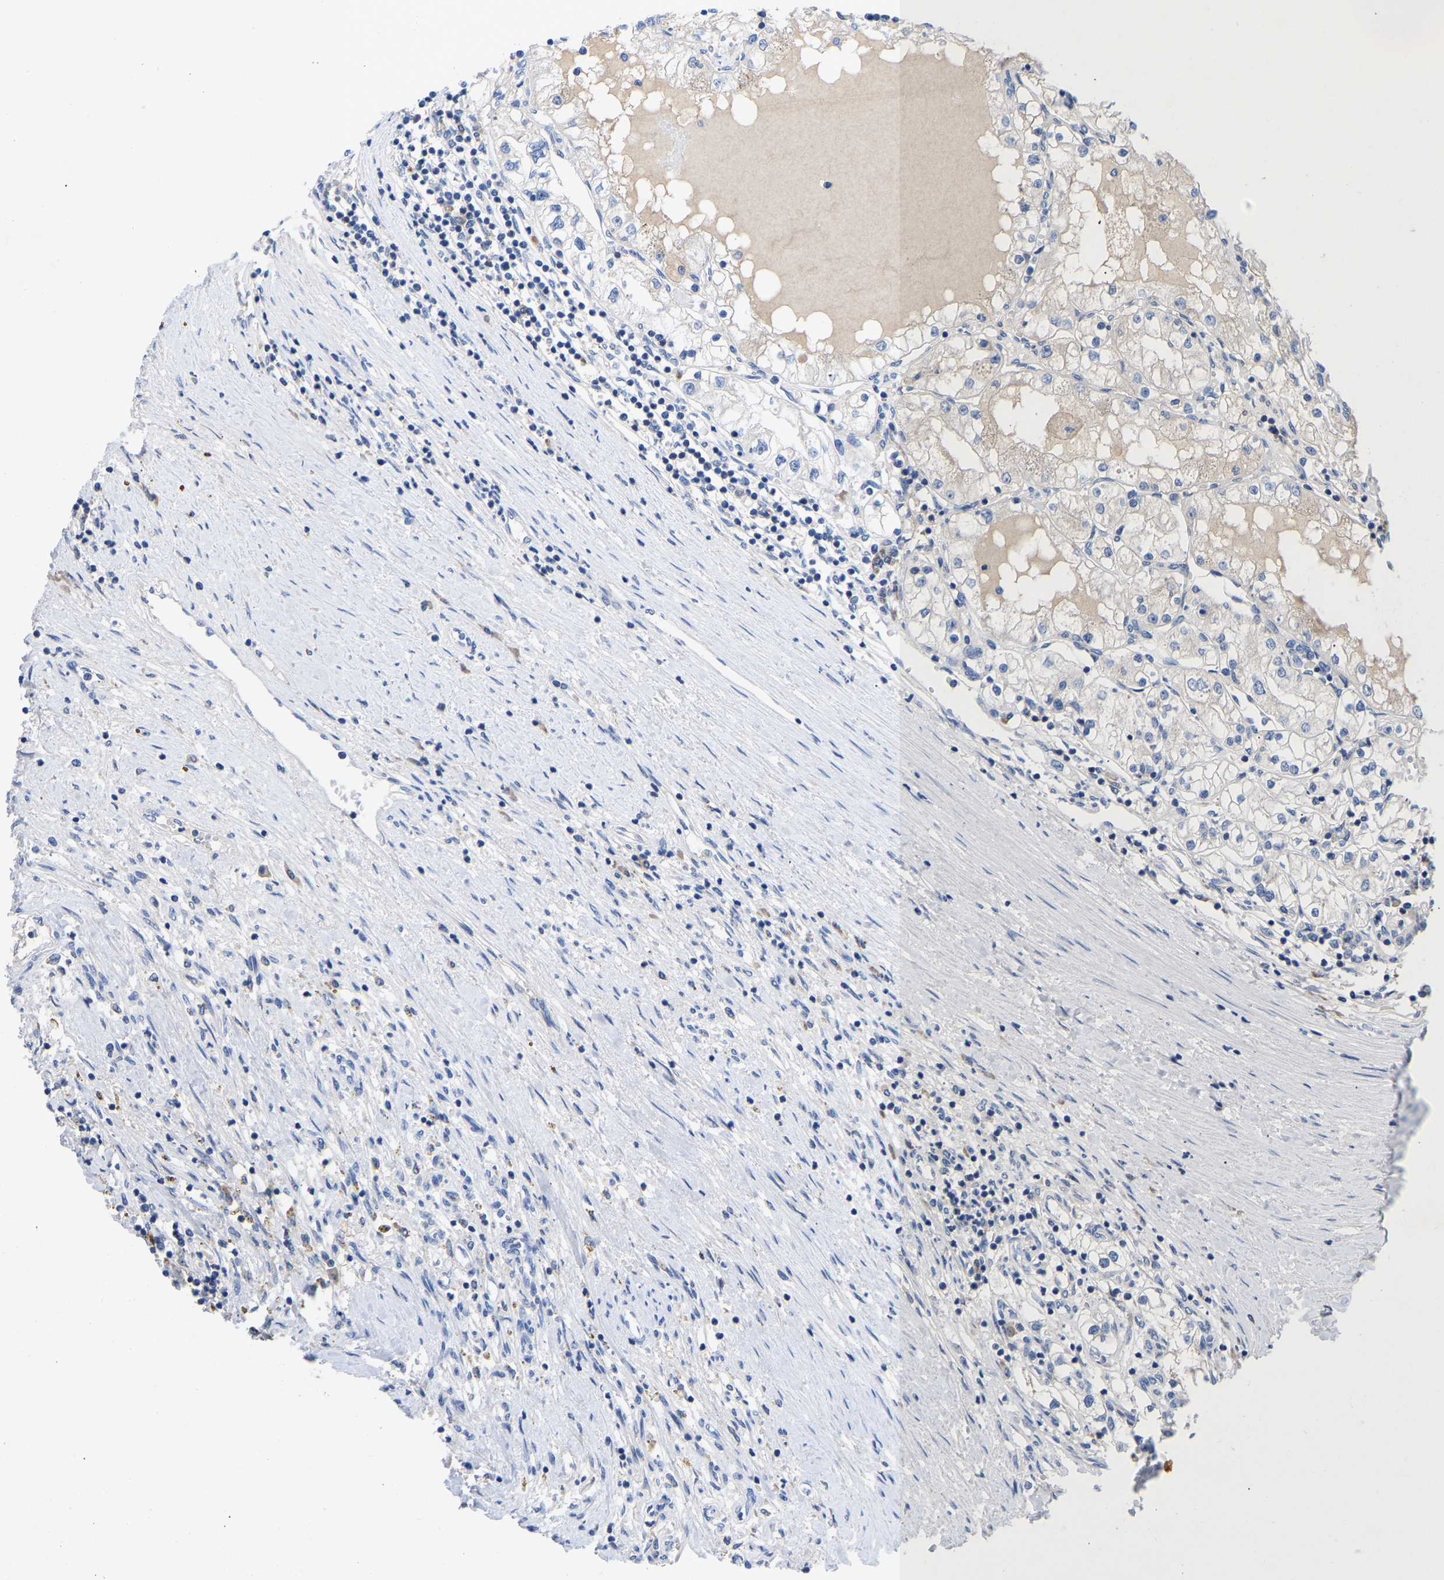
{"staining": {"intensity": "negative", "quantity": "none", "location": "none"}, "tissue": "renal cancer", "cell_type": "Tumor cells", "image_type": "cancer", "snomed": [{"axis": "morphology", "description": "Adenocarcinoma, NOS"}, {"axis": "topography", "description": "Kidney"}], "caption": "Human renal adenocarcinoma stained for a protein using immunohistochemistry (IHC) reveals no staining in tumor cells.", "gene": "ABCA10", "patient": {"sex": "male", "age": 68}}